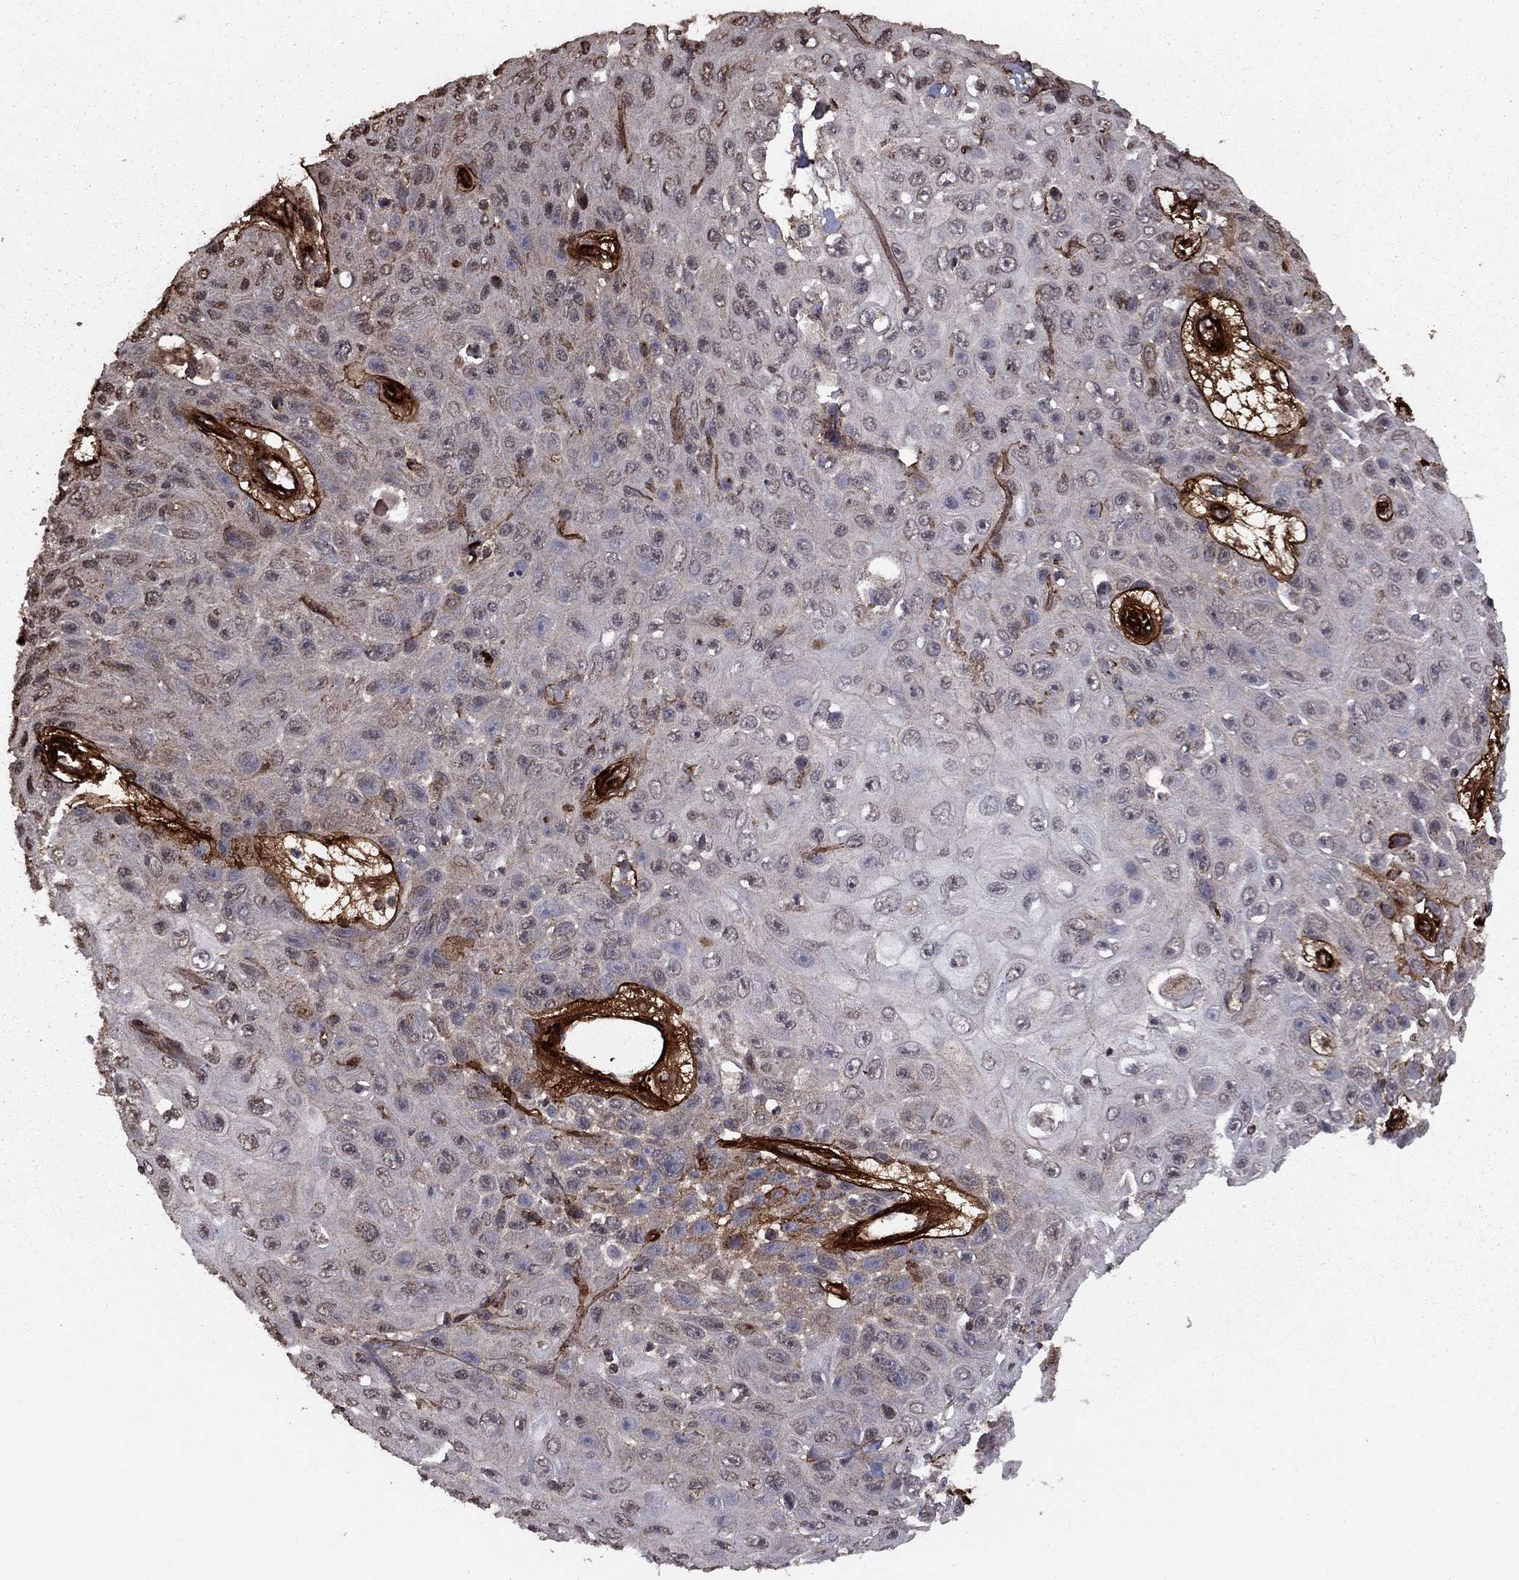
{"staining": {"intensity": "negative", "quantity": "none", "location": "none"}, "tissue": "skin cancer", "cell_type": "Tumor cells", "image_type": "cancer", "snomed": [{"axis": "morphology", "description": "Squamous cell carcinoma, NOS"}, {"axis": "topography", "description": "Skin"}], "caption": "Immunohistochemistry photomicrograph of squamous cell carcinoma (skin) stained for a protein (brown), which exhibits no positivity in tumor cells.", "gene": "COL18A1", "patient": {"sex": "male", "age": 82}}